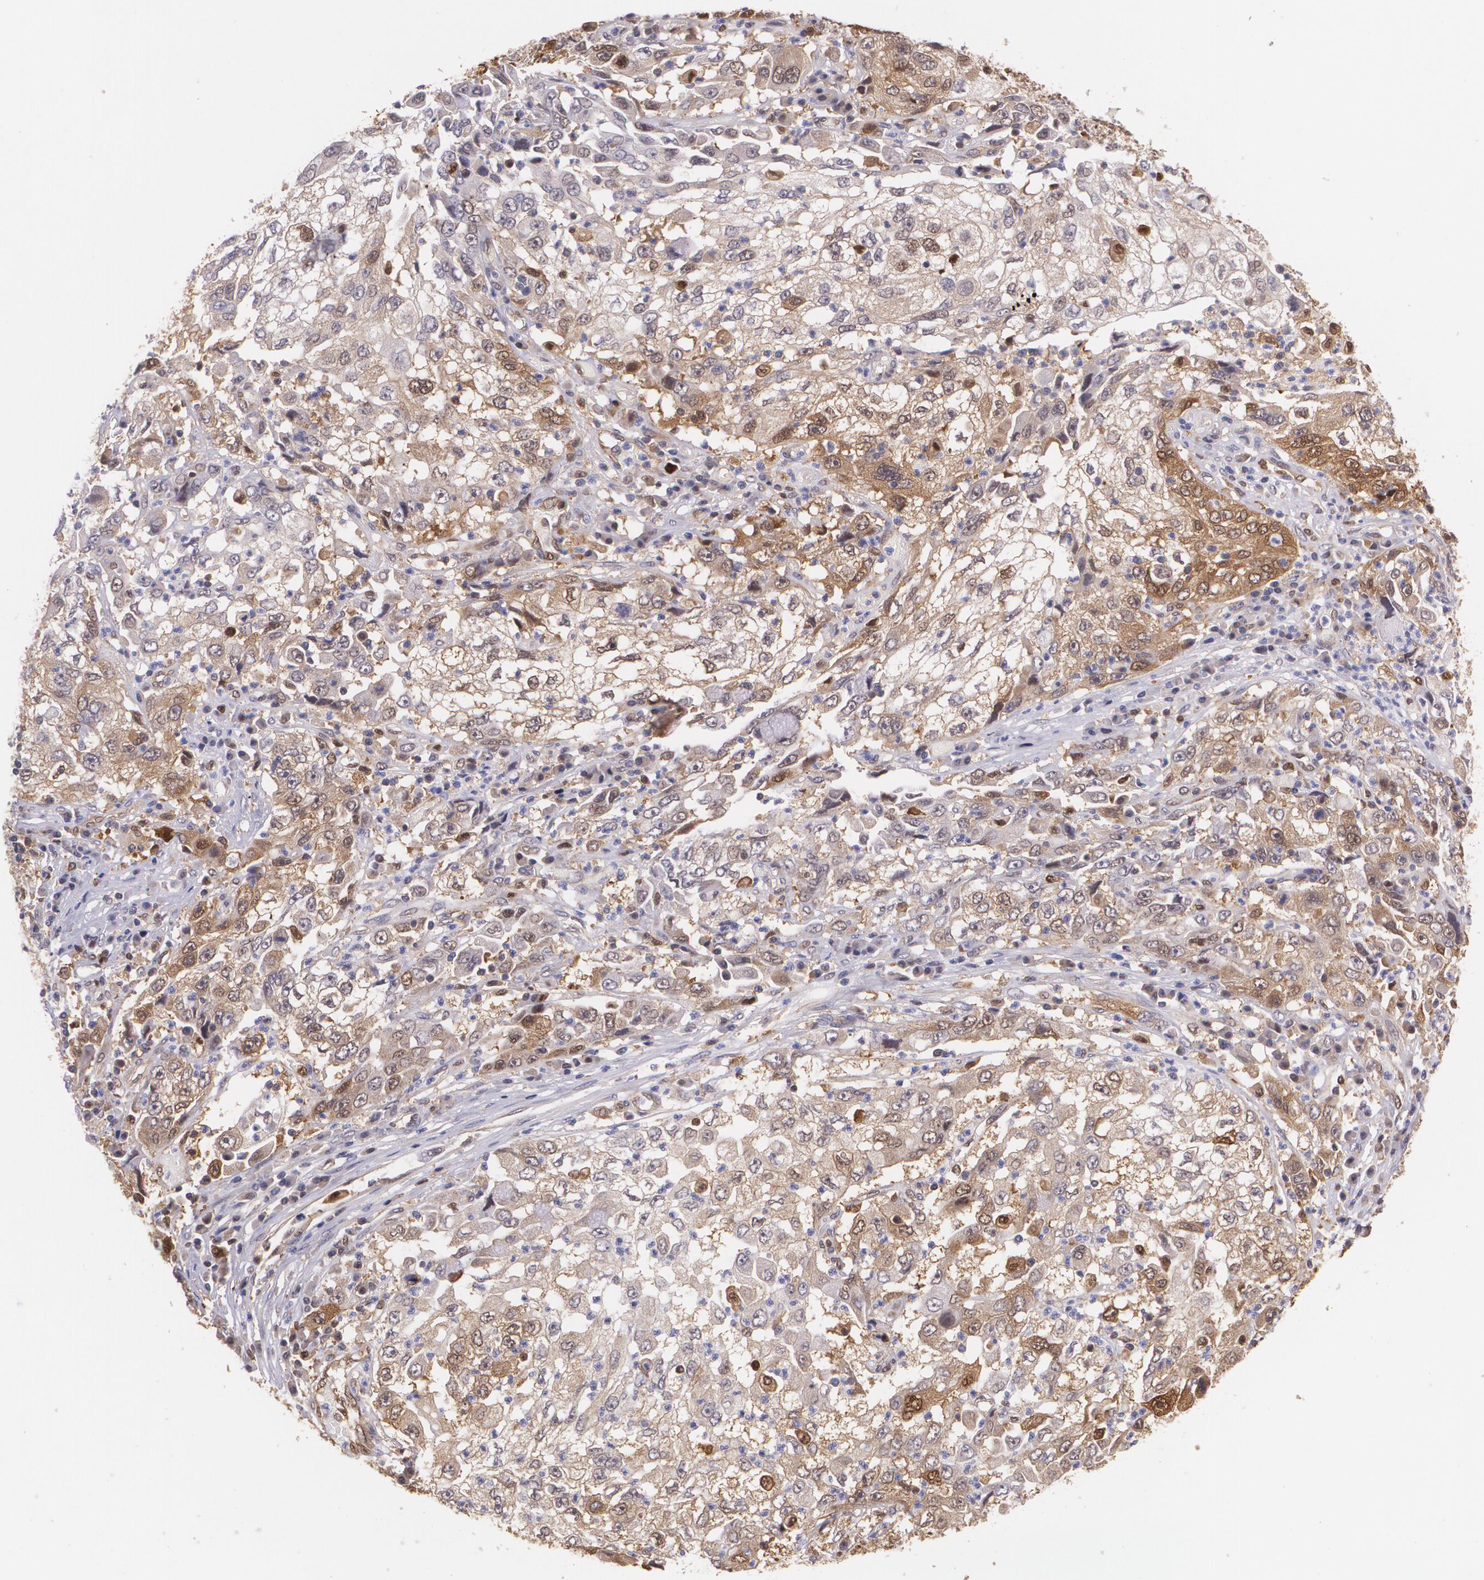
{"staining": {"intensity": "moderate", "quantity": ">75%", "location": "cytoplasmic/membranous,nuclear"}, "tissue": "cervical cancer", "cell_type": "Tumor cells", "image_type": "cancer", "snomed": [{"axis": "morphology", "description": "Squamous cell carcinoma, NOS"}, {"axis": "topography", "description": "Cervix"}], "caption": "Brown immunohistochemical staining in human cervical squamous cell carcinoma displays moderate cytoplasmic/membranous and nuclear staining in approximately >75% of tumor cells.", "gene": "HSPH1", "patient": {"sex": "female", "age": 36}}